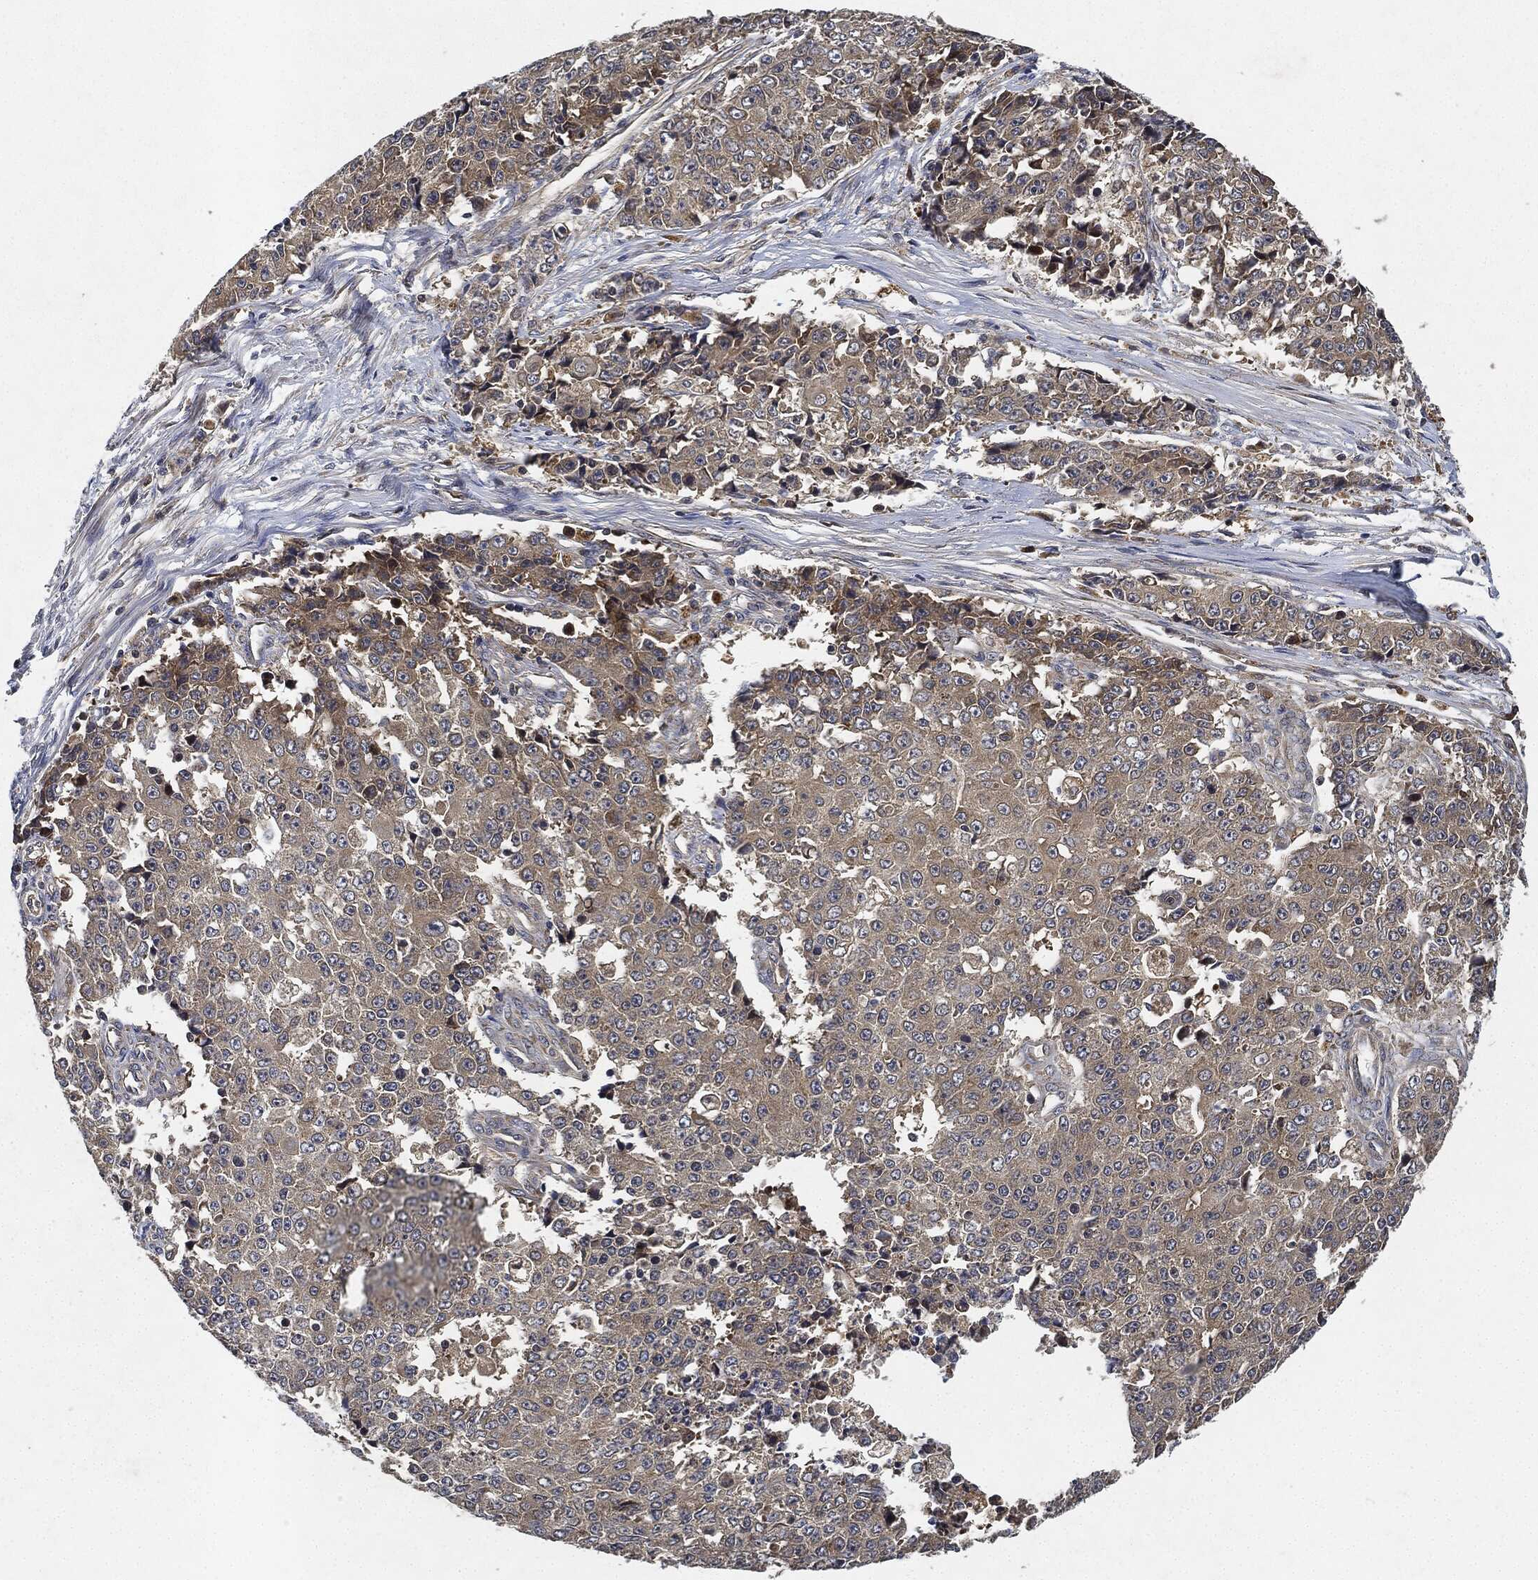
{"staining": {"intensity": "weak", "quantity": "<25%", "location": "cytoplasmic/membranous"}, "tissue": "ovarian cancer", "cell_type": "Tumor cells", "image_type": "cancer", "snomed": [{"axis": "morphology", "description": "Carcinoma, endometroid"}, {"axis": "topography", "description": "Ovary"}], "caption": "Immunohistochemistry (IHC) micrograph of neoplastic tissue: human ovarian cancer (endometroid carcinoma) stained with DAB exhibits no significant protein positivity in tumor cells.", "gene": "MLST8", "patient": {"sex": "female", "age": 42}}